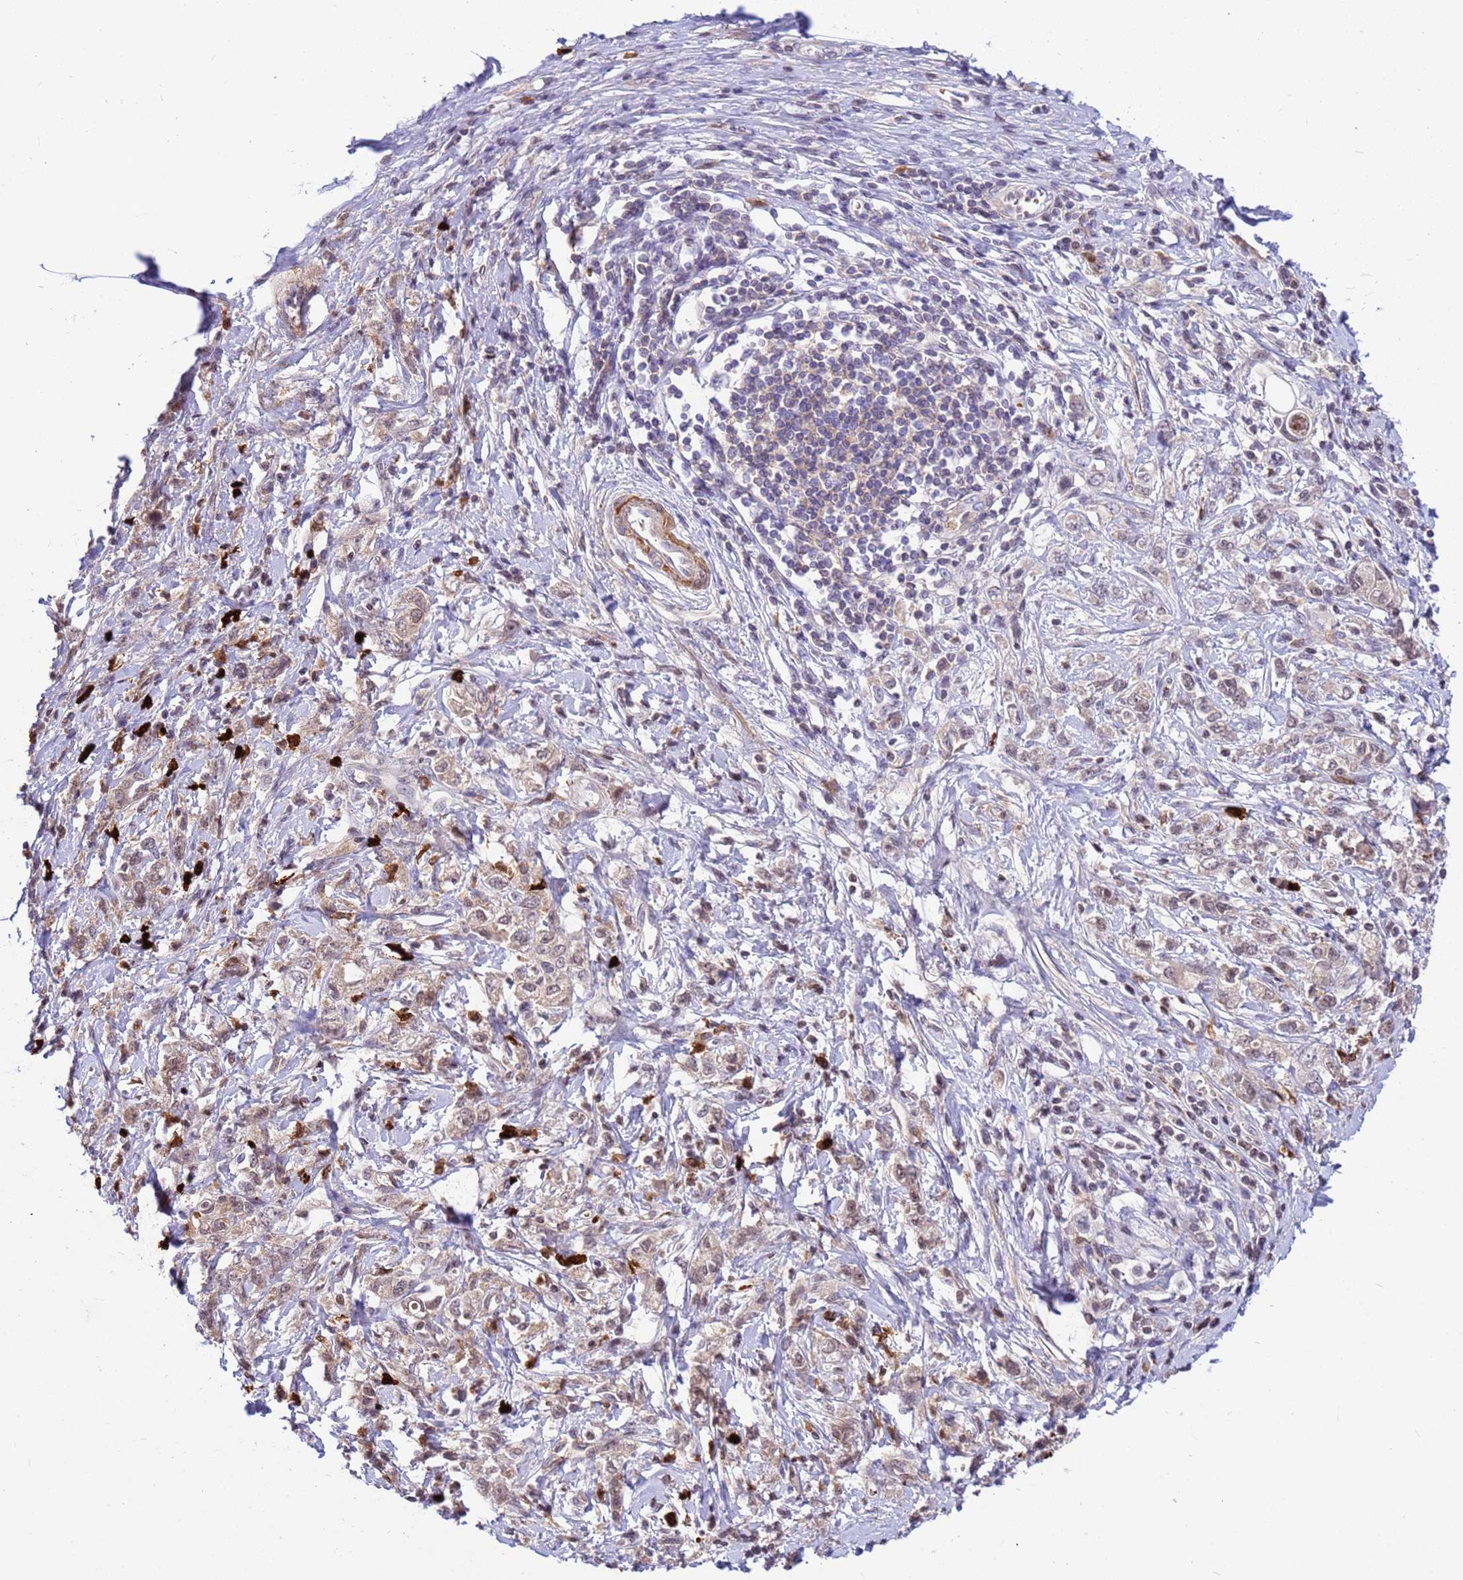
{"staining": {"intensity": "weak", "quantity": ">75%", "location": "nuclear"}, "tissue": "stomach cancer", "cell_type": "Tumor cells", "image_type": "cancer", "snomed": [{"axis": "morphology", "description": "Adenocarcinoma, NOS"}, {"axis": "topography", "description": "Stomach"}], "caption": "Stomach adenocarcinoma stained with immunohistochemistry (IHC) exhibits weak nuclear expression in approximately >75% of tumor cells.", "gene": "ORM1", "patient": {"sex": "female", "age": 76}}